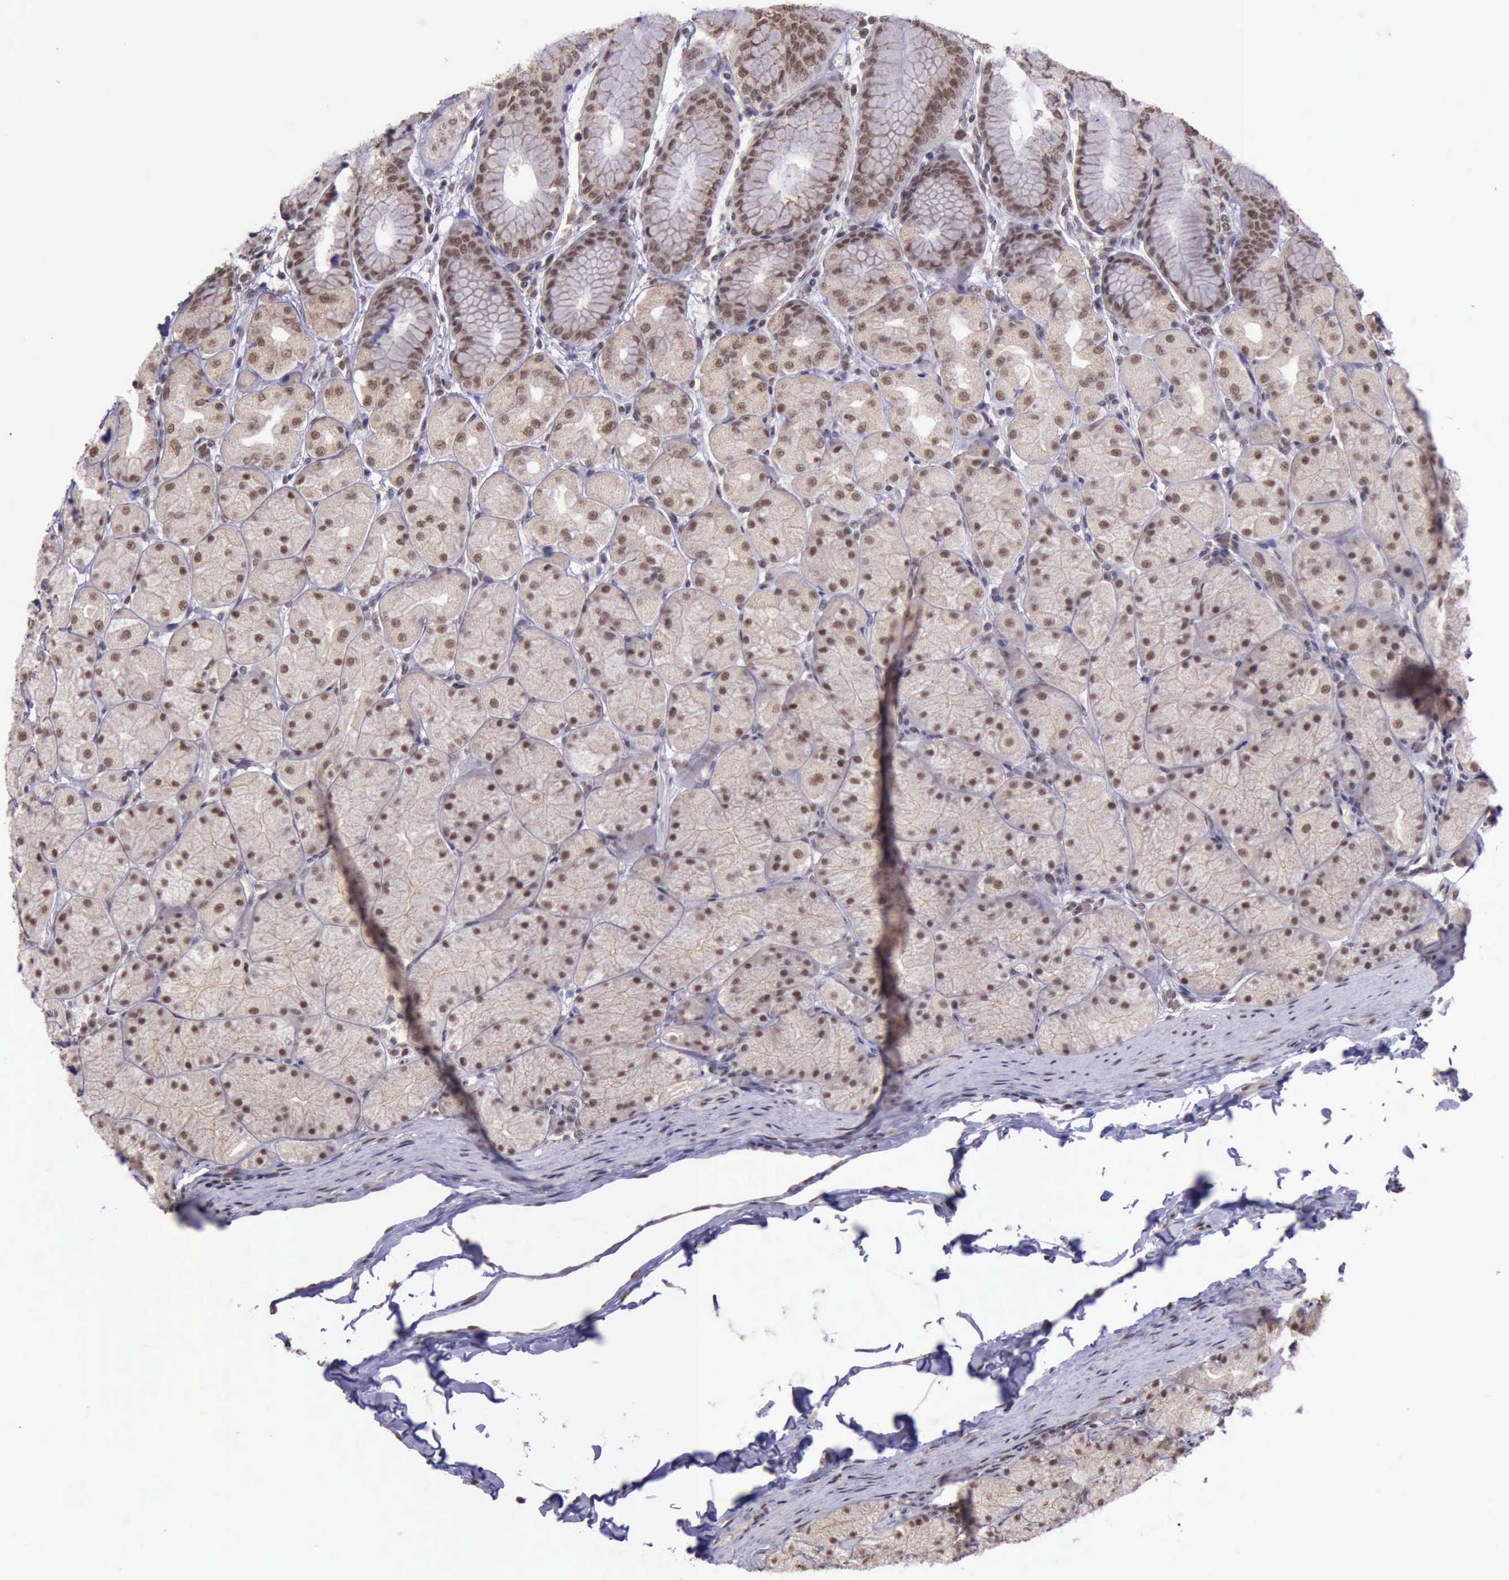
{"staining": {"intensity": "moderate", "quantity": ">75%", "location": "cytoplasmic/membranous,nuclear"}, "tissue": "stomach", "cell_type": "Glandular cells", "image_type": "normal", "snomed": [{"axis": "morphology", "description": "Normal tissue, NOS"}, {"axis": "topography", "description": "Stomach, upper"}], "caption": "Immunohistochemistry micrograph of benign human stomach stained for a protein (brown), which shows medium levels of moderate cytoplasmic/membranous,nuclear positivity in about >75% of glandular cells.", "gene": "PRPF39", "patient": {"sex": "female", "age": 56}}